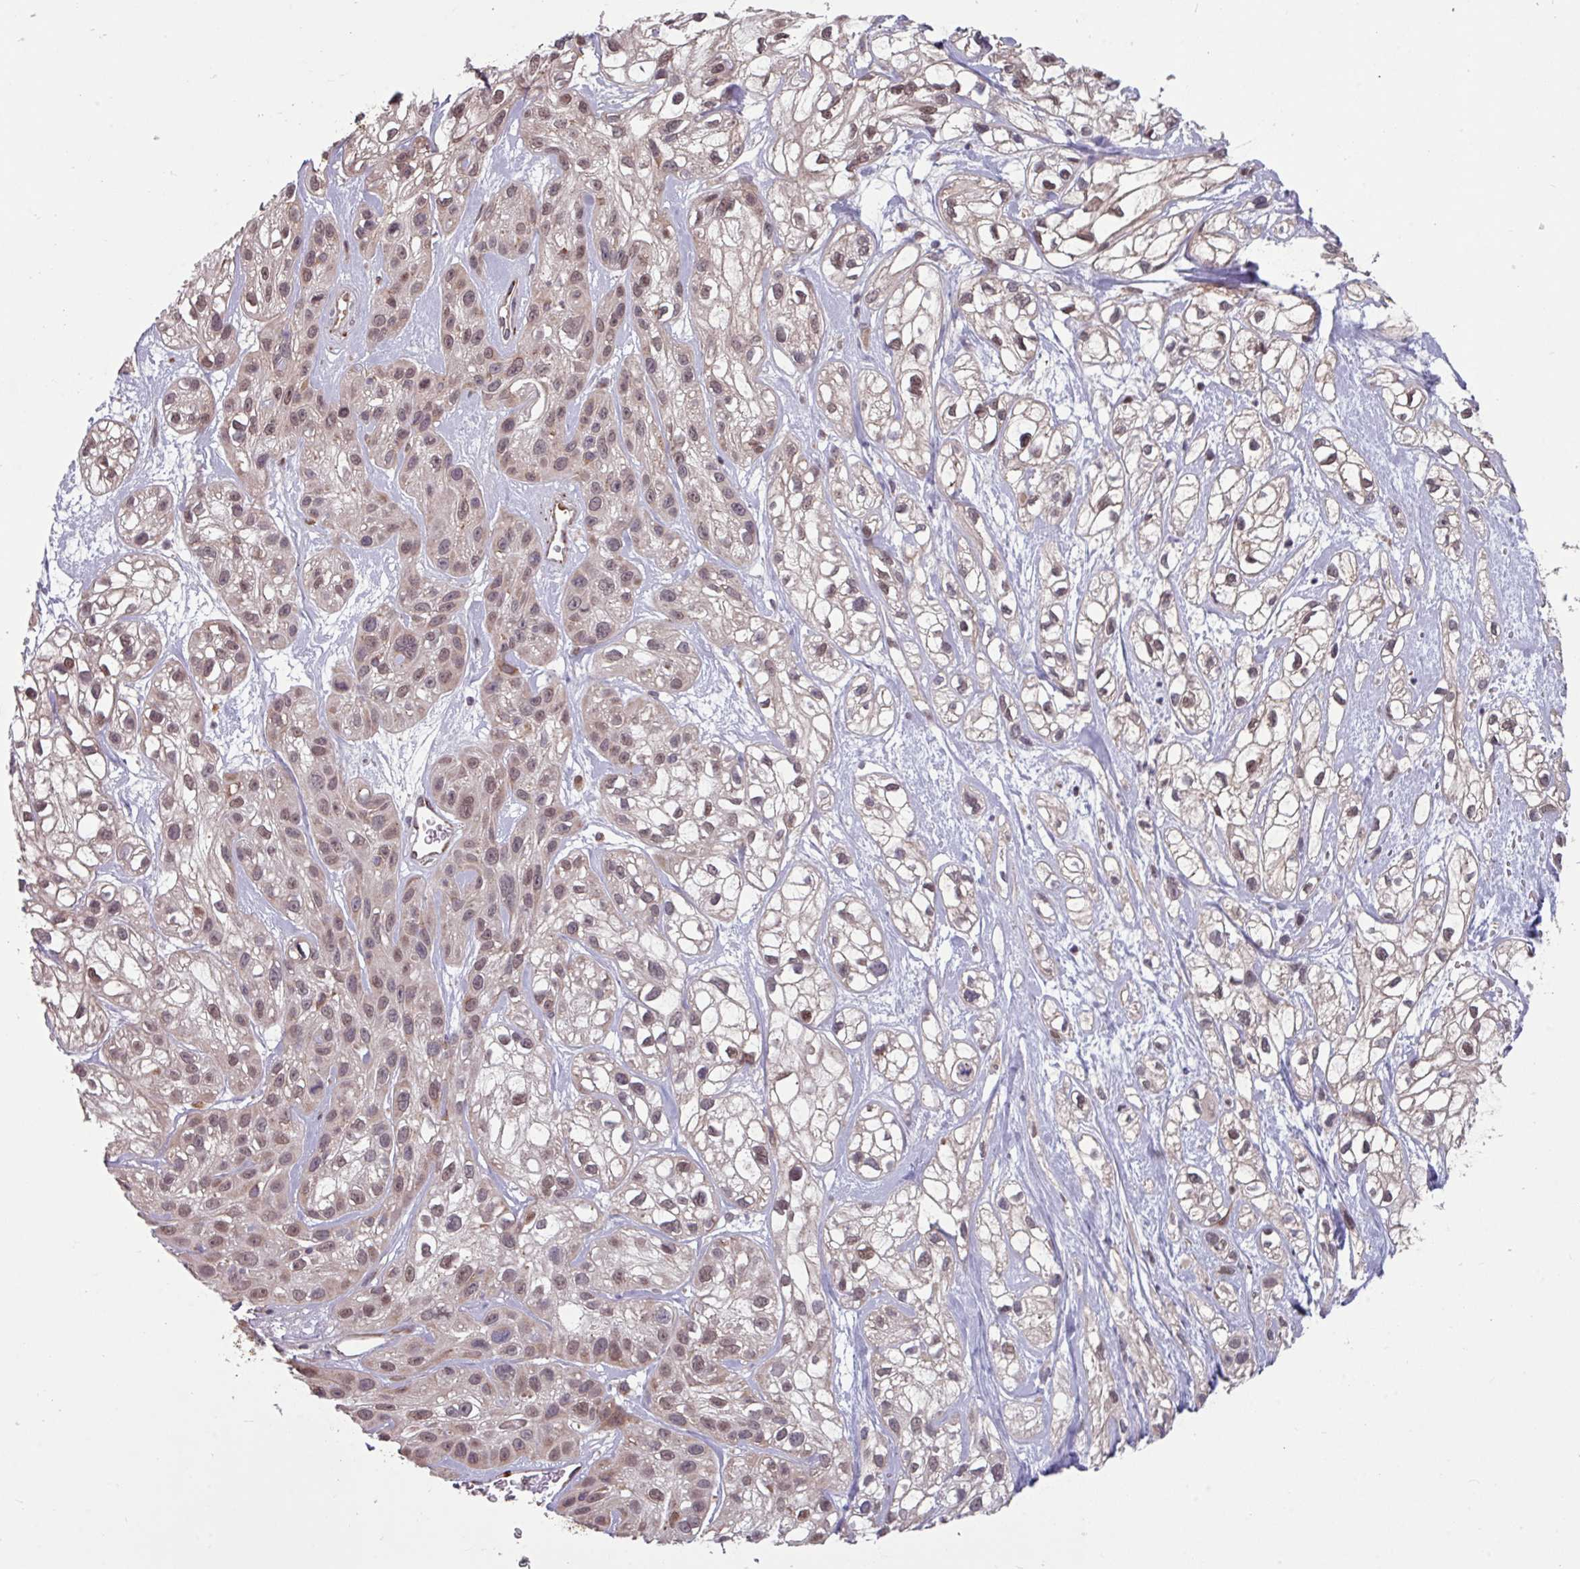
{"staining": {"intensity": "weak", "quantity": "25%-75%", "location": "nuclear"}, "tissue": "skin cancer", "cell_type": "Tumor cells", "image_type": "cancer", "snomed": [{"axis": "morphology", "description": "Squamous cell carcinoma, NOS"}, {"axis": "topography", "description": "Skin"}], "caption": "Weak nuclear staining for a protein is seen in approximately 25%-75% of tumor cells of skin squamous cell carcinoma using immunohistochemistry.", "gene": "COX7C", "patient": {"sex": "male", "age": 82}}